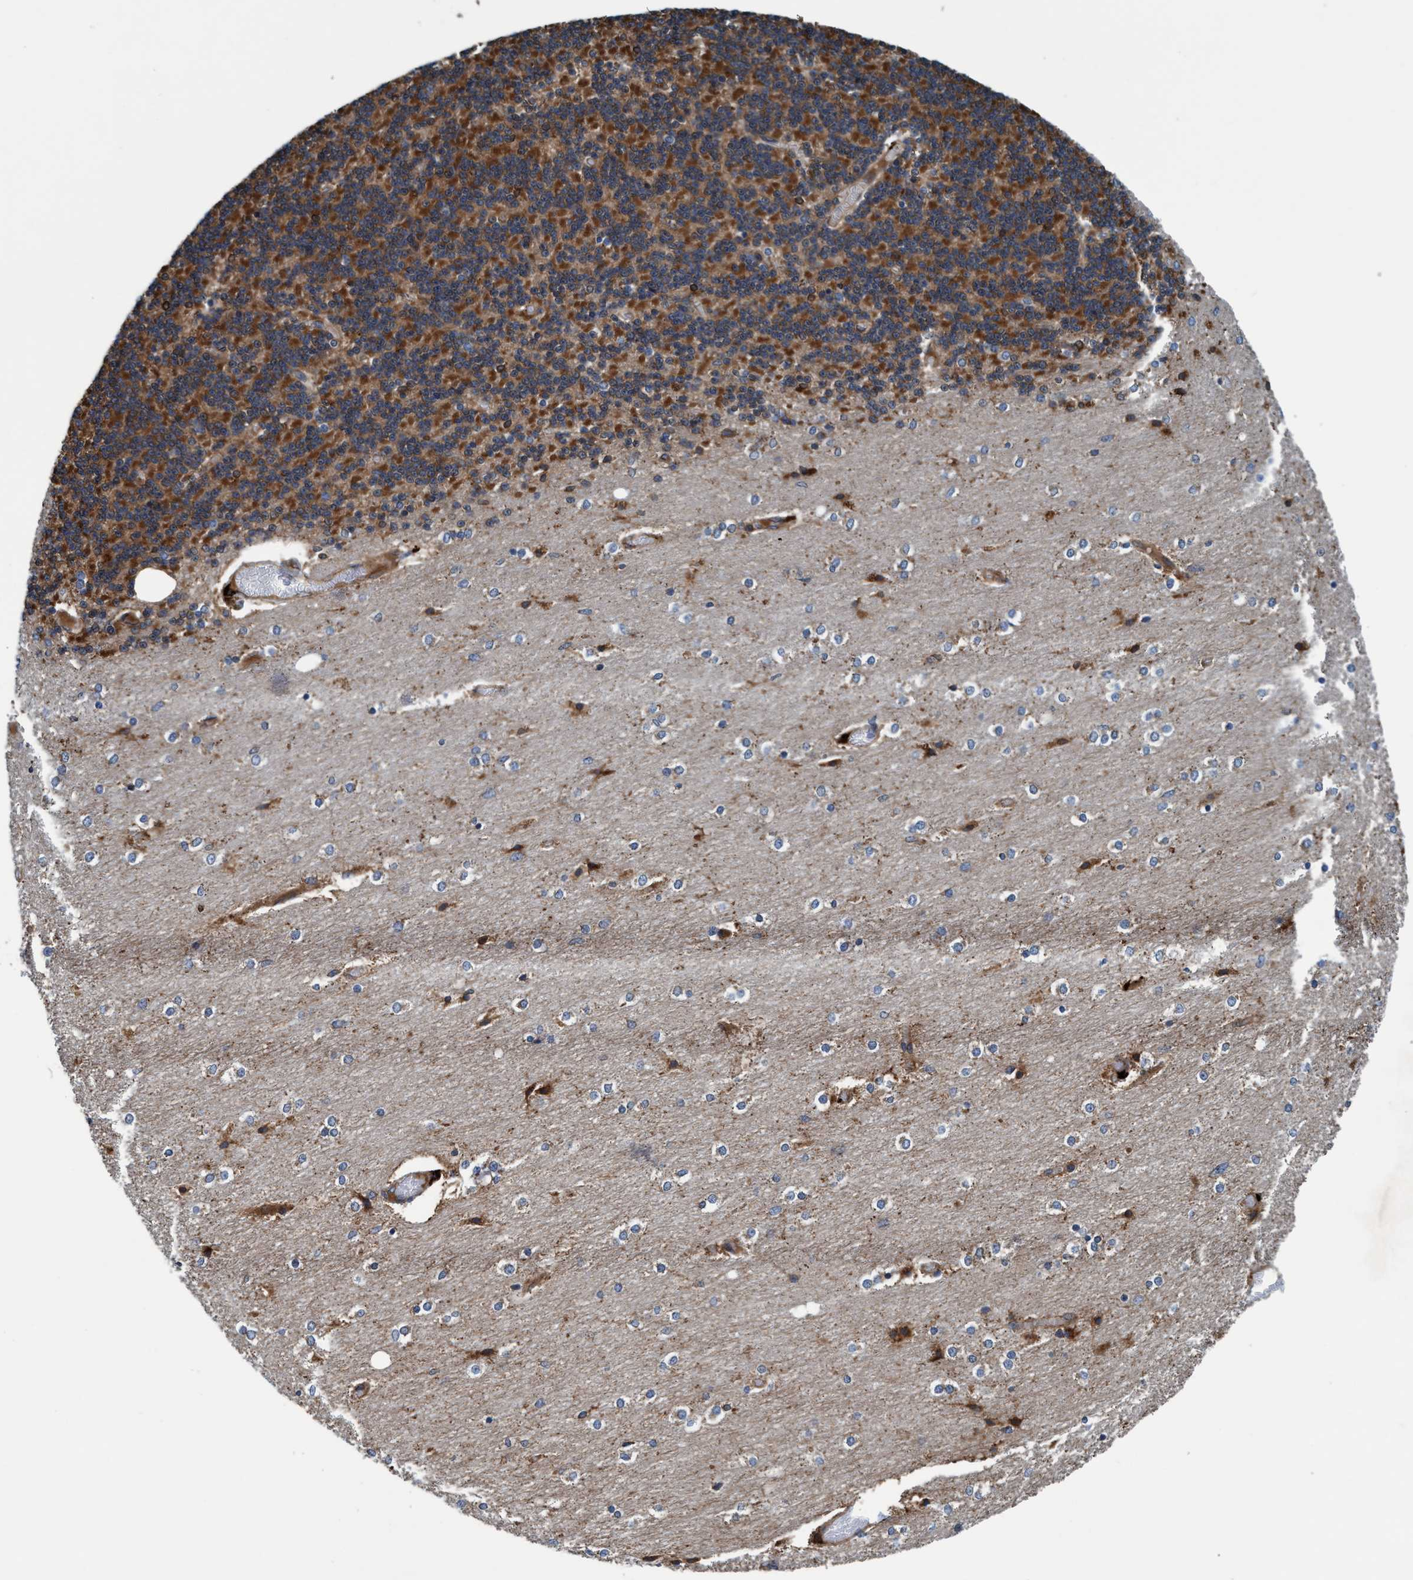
{"staining": {"intensity": "moderate", "quantity": "25%-75%", "location": "cytoplasmic/membranous"}, "tissue": "cerebellum", "cell_type": "Cells in granular layer", "image_type": "normal", "snomed": [{"axis": "morphology", "description": "Normal tissue, NOS"}, {"axis": "topography", "description": "Cerebellum"}], "caption": "Immunohistochemistry (IHC) staining of normal cerebellum, which exhibits medium levels of moderate cytoplasmic/membranous expression in about 25%-75% of cells in granular layer indicating moderate cytoplasmic/membranous protein expression. The staining was performed using DAB (brown) for protein detection and nuclei were counterstained in hematoxylin (blue).", "gene": "ENDOG", "patient": {"sex": "female", "age": 54}}